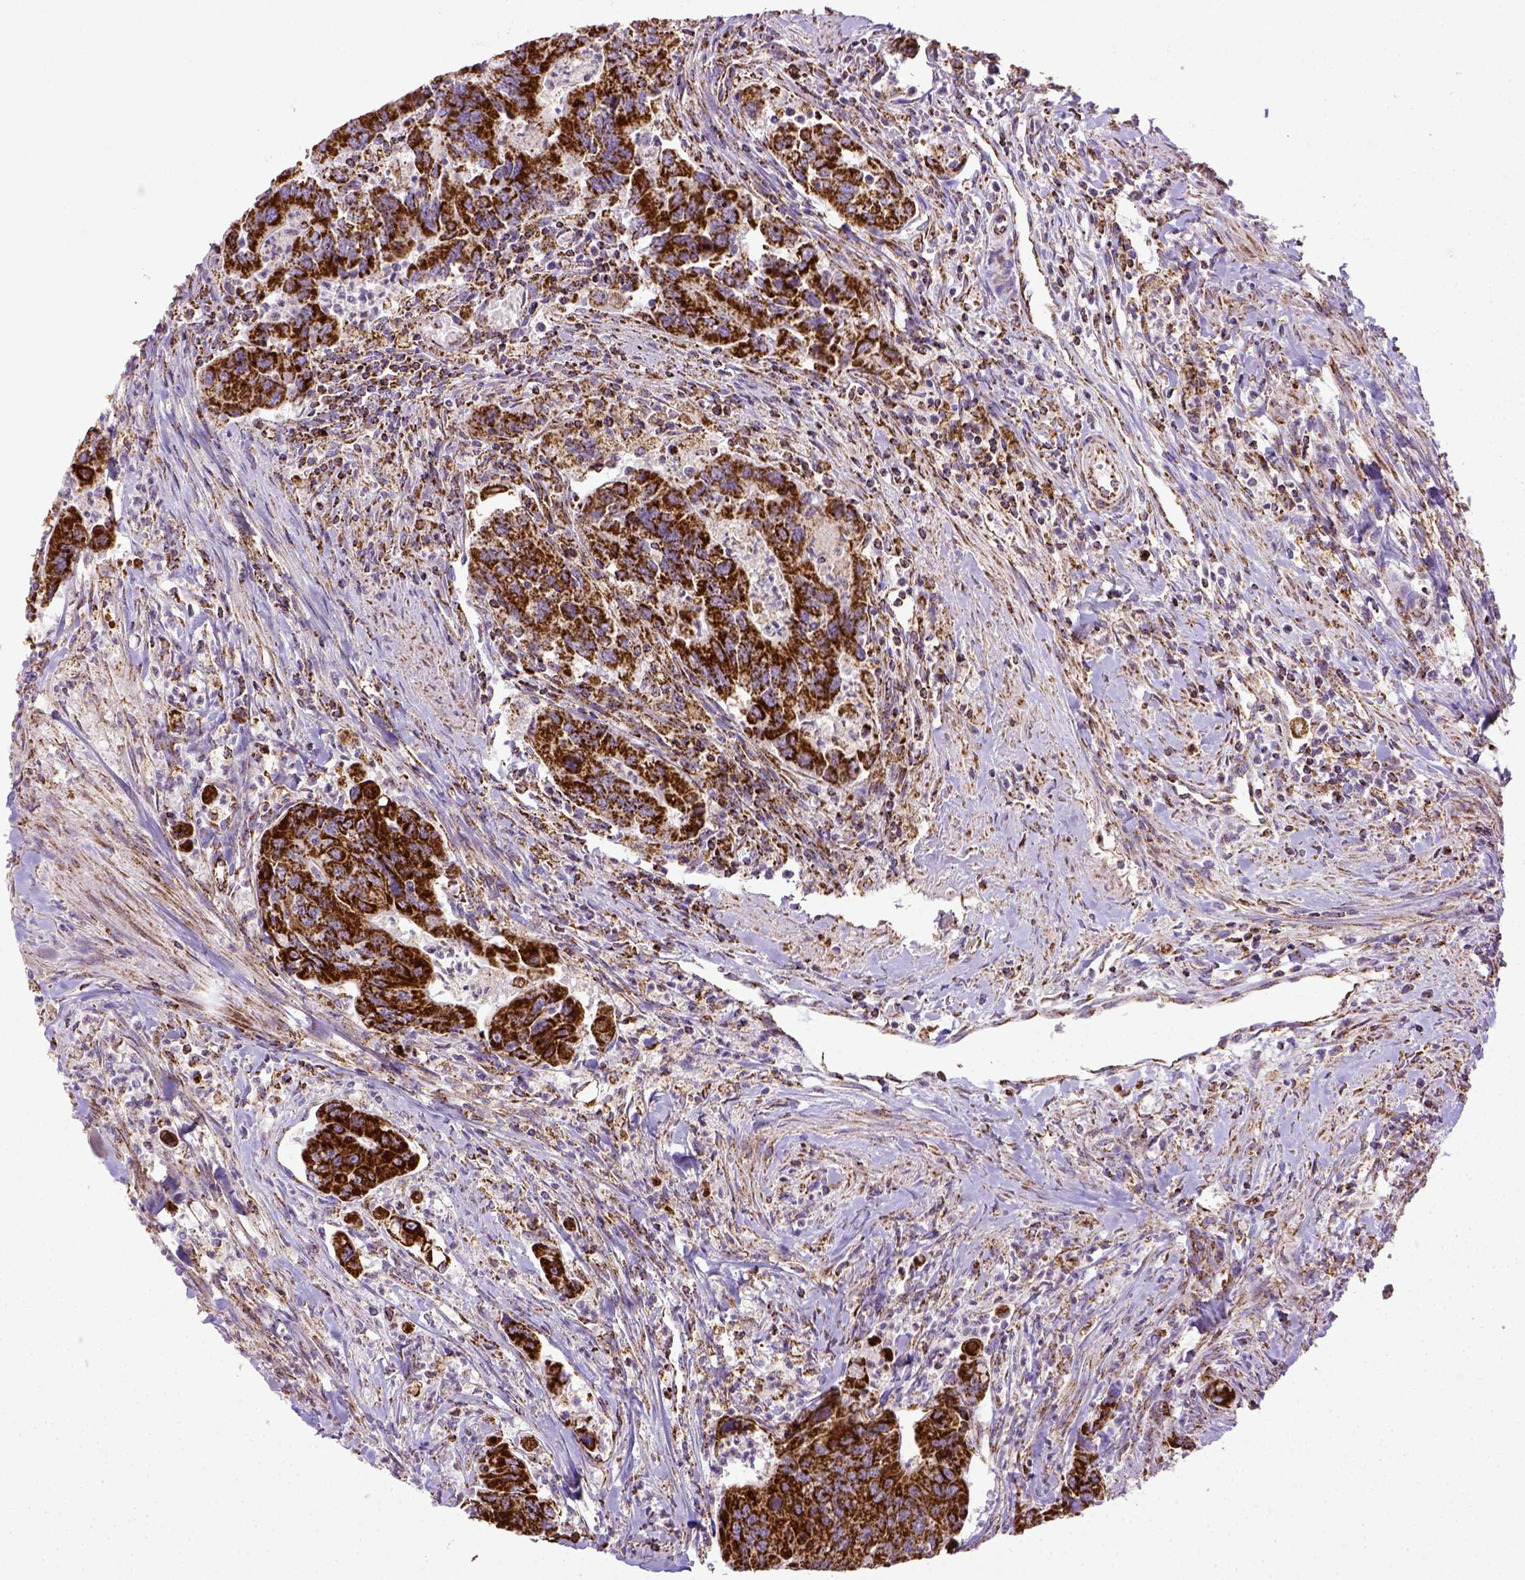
{"staining": {"intensity": "strong", "quantity": ">75%", "location": "cytoplasmic/membranous"}, "tissue": "colorectal cancer", "cell_type": "Tumor cells", "image_type": "cancer", "snomed": [{"axis": "morphology", "description": "Adenocarcinoma, NOS"}, {"axis": "topography", "description": "Colon"}], "caption": "Immunohistochemistry (DAB) staining of colorectal cancer (adenocarcinoma) reveals strong cytoplasmic/membranous protein expression in about >75% of tumor cells. (Stains: DAB in brown, nuclei in blue, Microscopy: brightfield microscopy at high magnification).", "gene": "MT-CO1", "patient": {"sex": "female", "age": 67}}